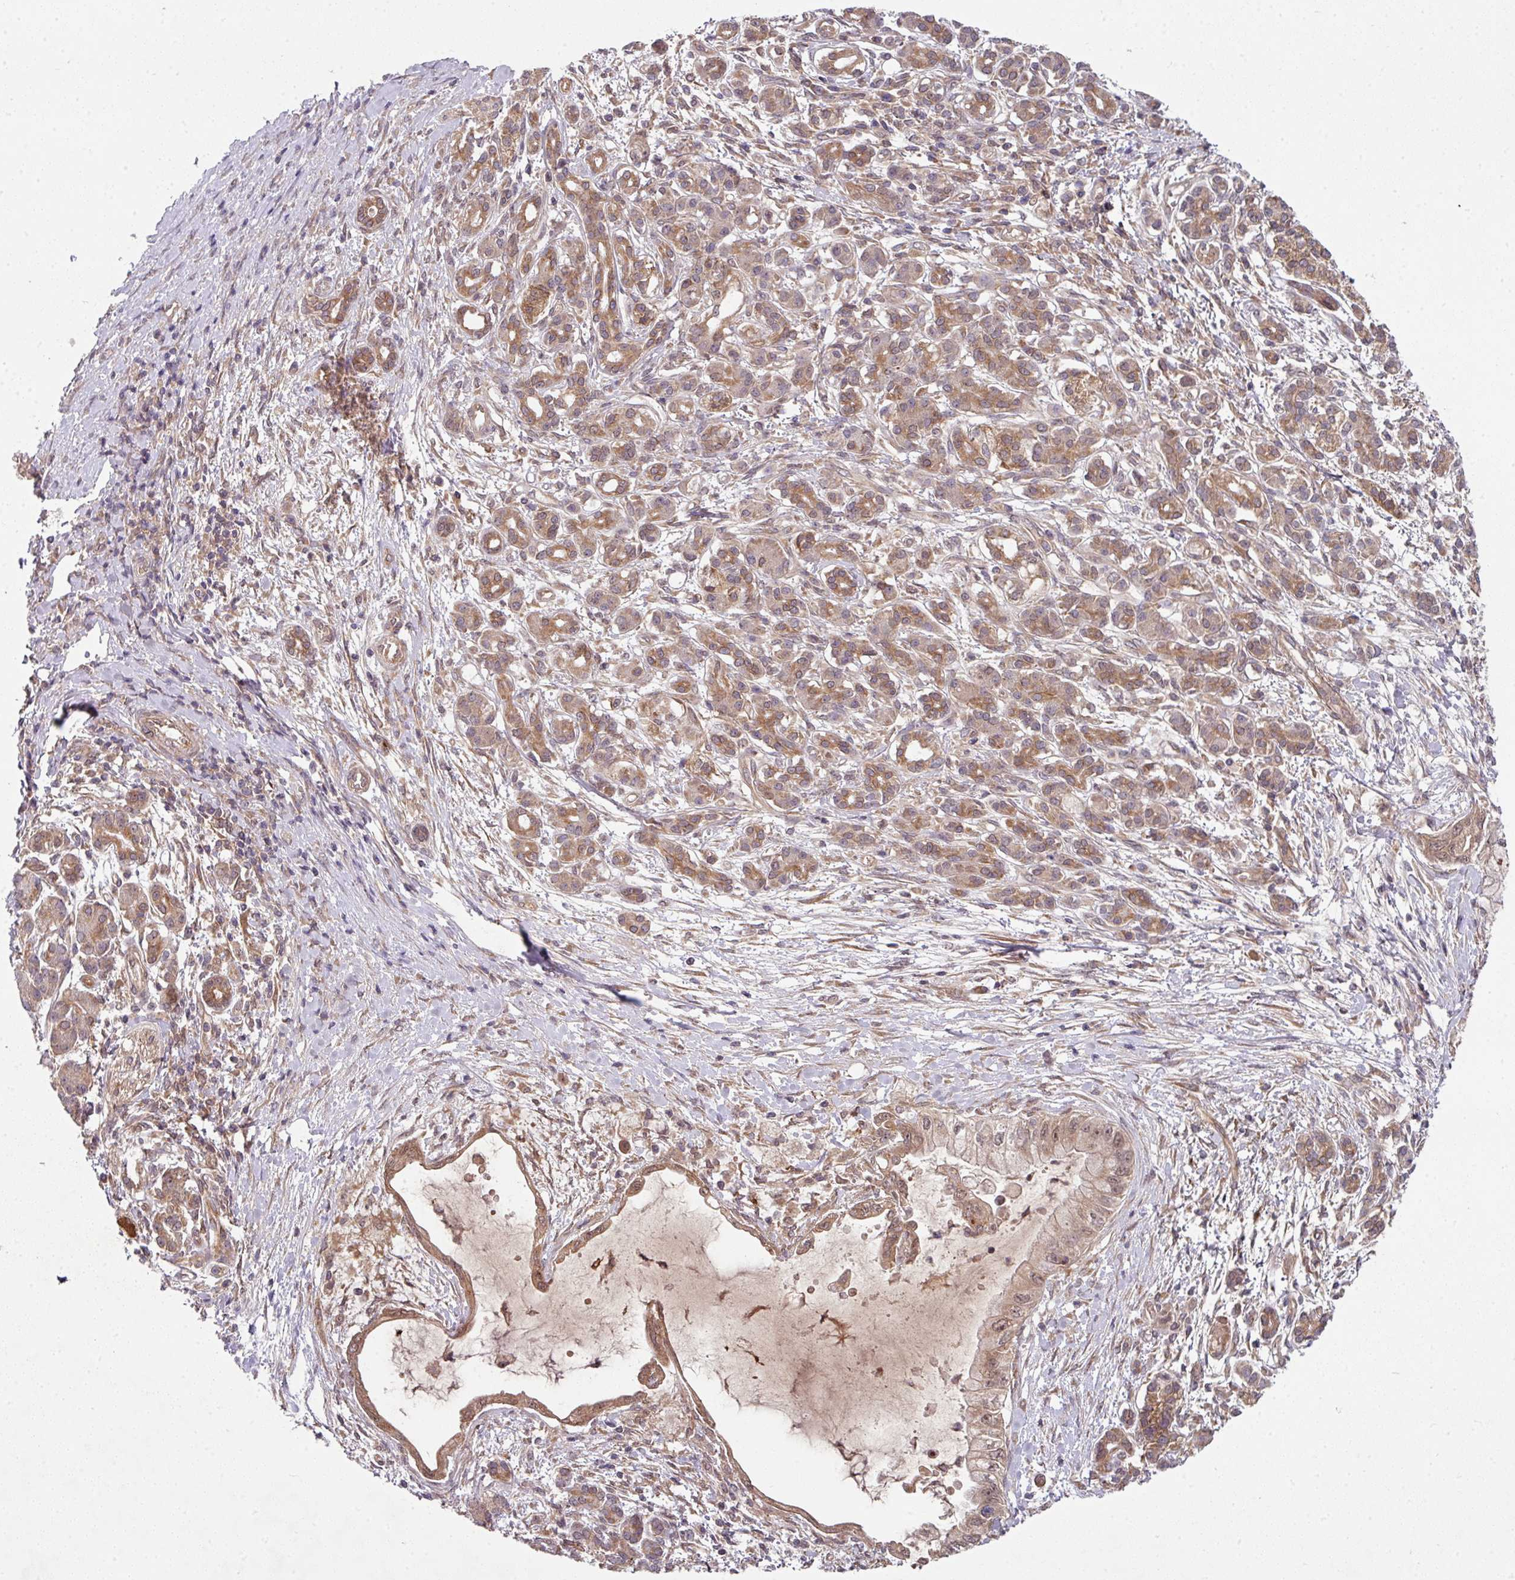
{"staining": {"intensity": "moderate", "quantity": ">75%", "location": "cytoplasmic/membranous,nuclear"}, "tissue": "pancreatic cancer", "cell_type": "Tumor cells", "image_type": "cancer", "snomed": [{"axis": "morphology", "description": "Adenocarcinoma, NOS"}, {"axis": "topography", "description": "Pancreas"}], "caption": "A photomicrograph of pancreatic cancer stained for a protein demonstrates moderate cytoplasmic/membranous and nuclear brown staining in tumor cells. (IHC, brightfield microscopy, high magnification).", "gene": "CAMLG", "patient": {"sex": "male", "age": 48}}